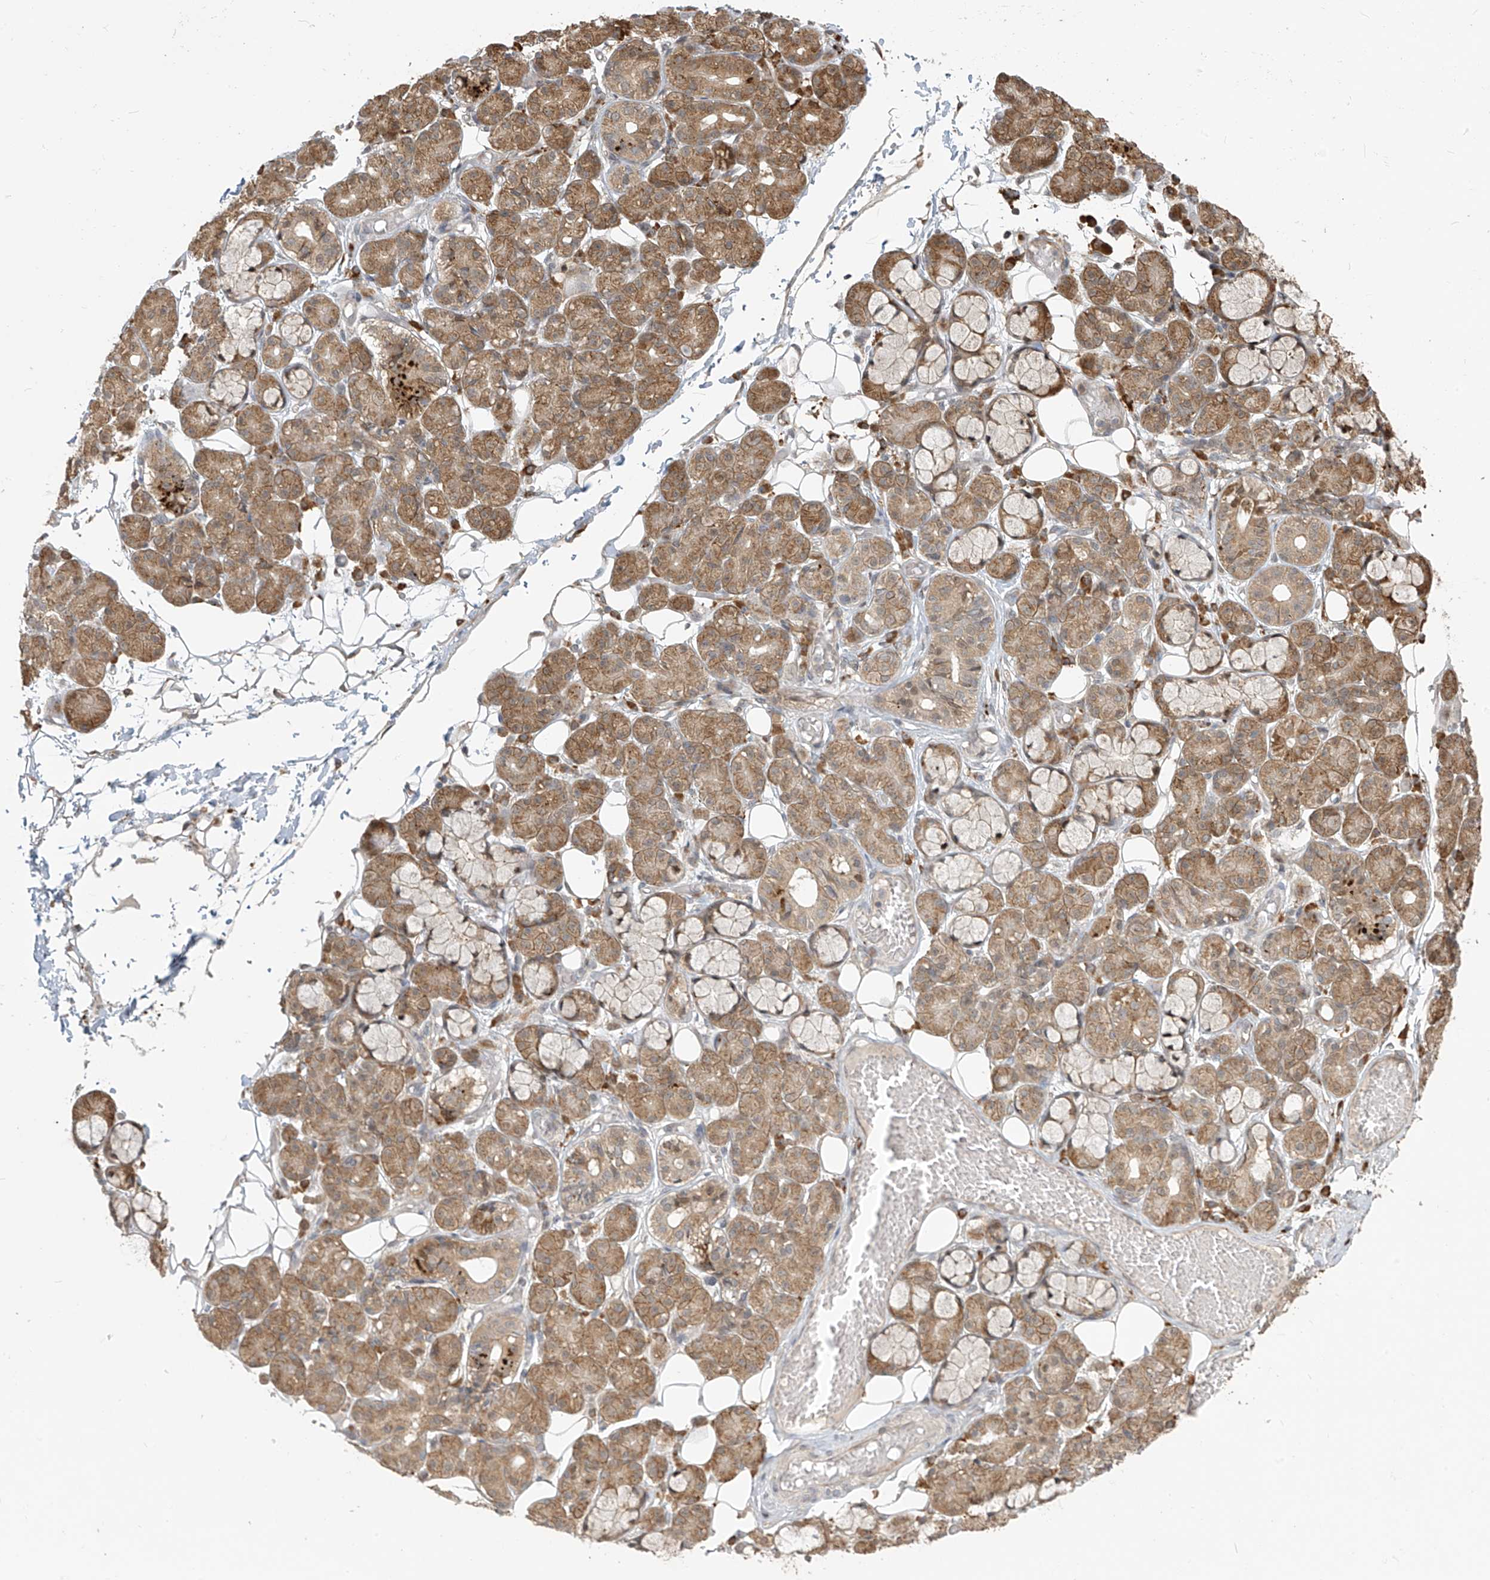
{"staining": {"intensity": "moderate", "quantity": ">75%", "location": "cytoplasmic/membranous"}, "tissue": "salivary gland", "cell_type": "Glandular cells", "image_type": "normal", "snomed": [{"axis": "morphology", "description": "Normal tissue, NOS"}, {"axis": "topography", "description": "Salivary gland"}], "caption": "Immunohistochemical staining of normal salivary gland shows >75% levels of moderate cytoplasmic/membranous protein expression in approximately >75% of glandular cells. The staining was performed using DAB (3,3'-diaminobenzidine) to visualize the protein expression in brown, while the nuclei were stained in blue with hematoxylin (Magnification: 20x).", "gene": "PLEKHM3", "patient": {"sex": "male", "age": 63}}